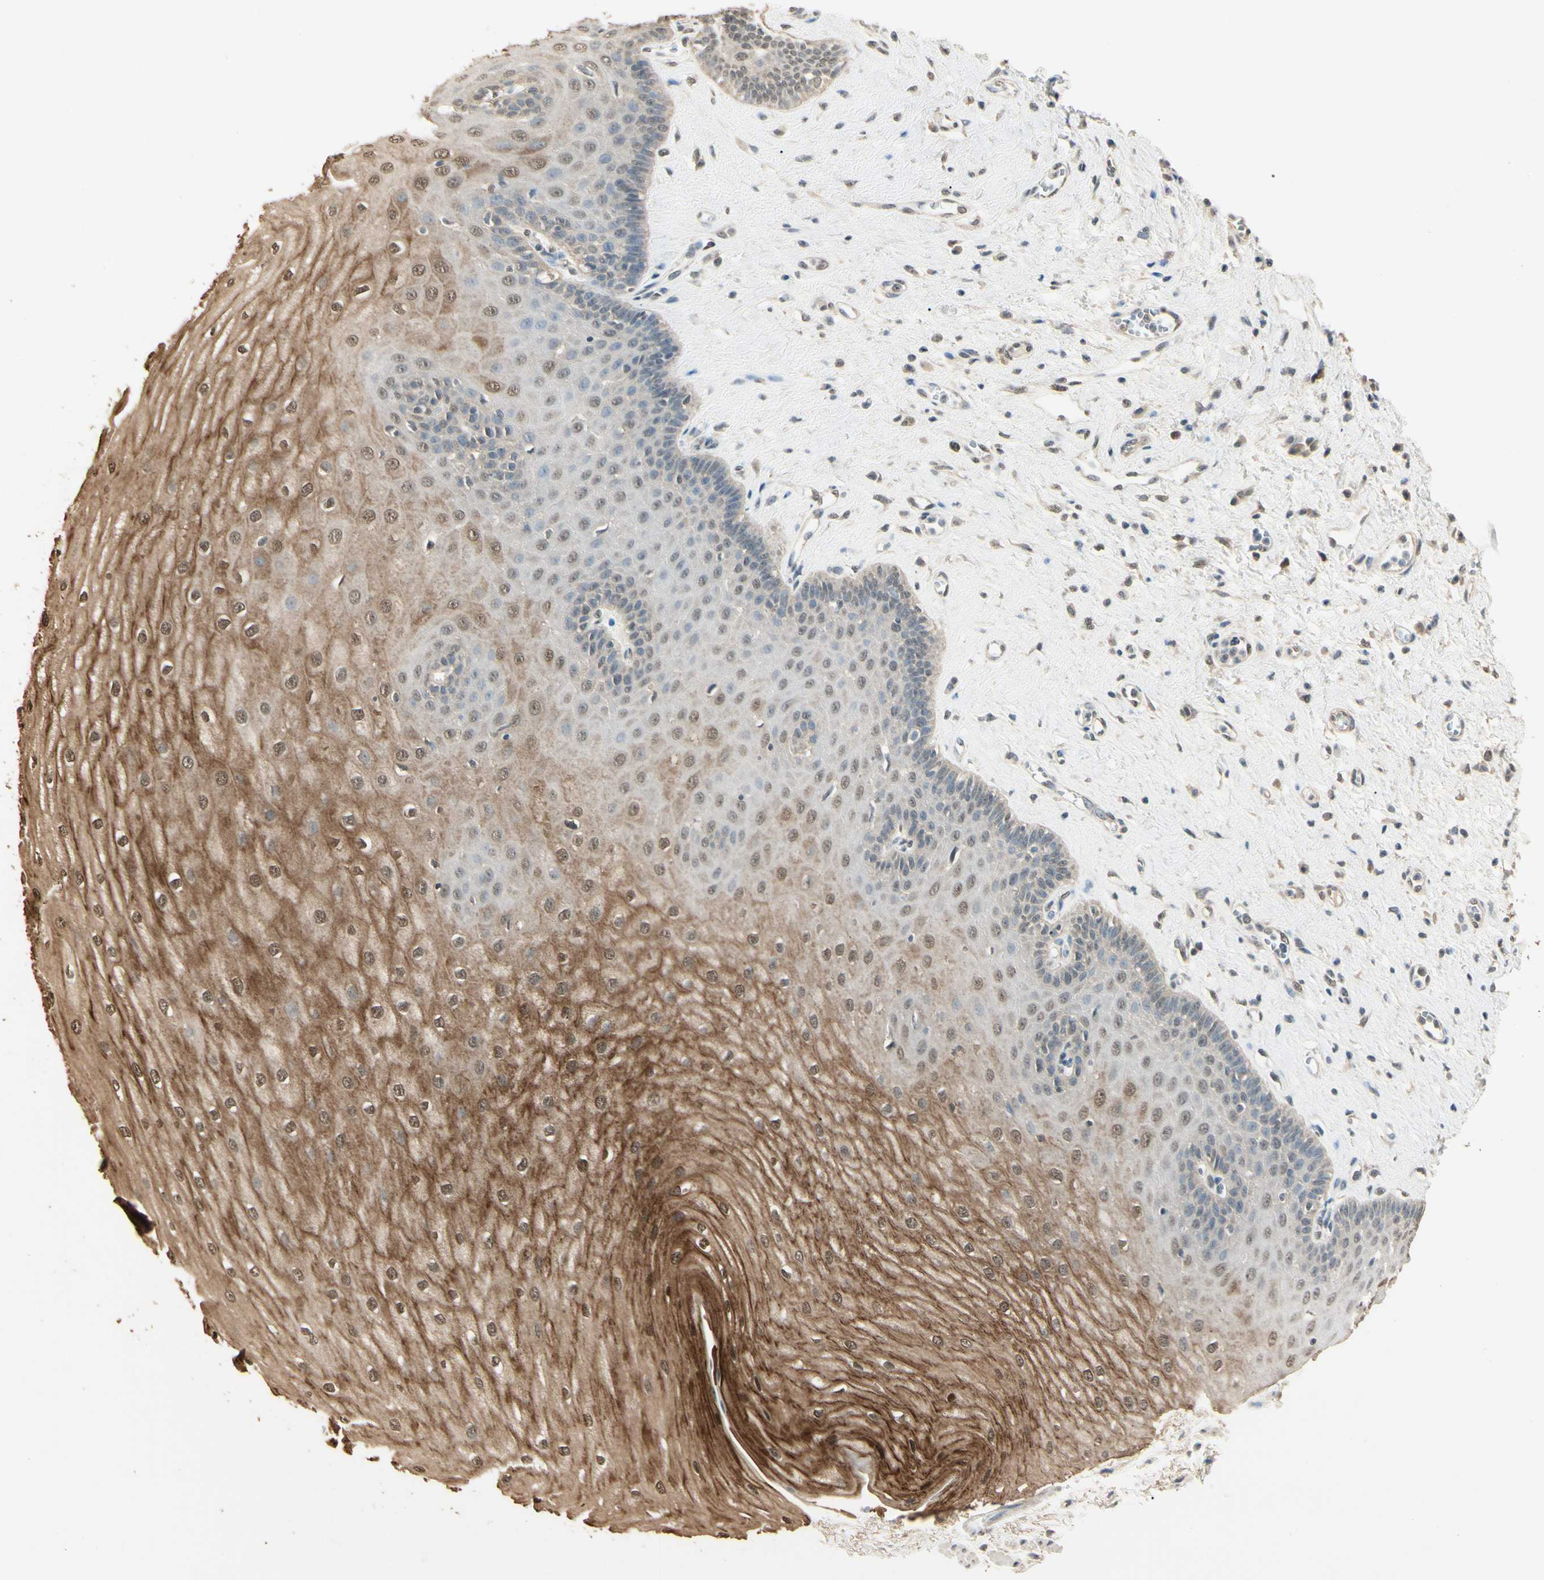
{"staining": {"intensity": "moderate", "quantity": "25%-75%", "location": "cytoplasmic/membranous"}, "tissue": "esophagus", "cell_type": "Squamous epithelial cells", "image_type": "normal", "snomed": [{"axis": "morphology", "description": "Normal tissue, NOS"}, {"axis": "morphology", "description": "Squamous cell carcinoma, NOS"}, {"axis": "topography", "description": "Esophagus"}], "caption": "Immunohistochemical staining of benign human esophagus demonstrates moderate cytoplasmic/membranous protein expression in approximately 25%-75% of squamous epithelial cells.", "gene": "SGCA", "patient": {"sex": "male", "age": 65}}